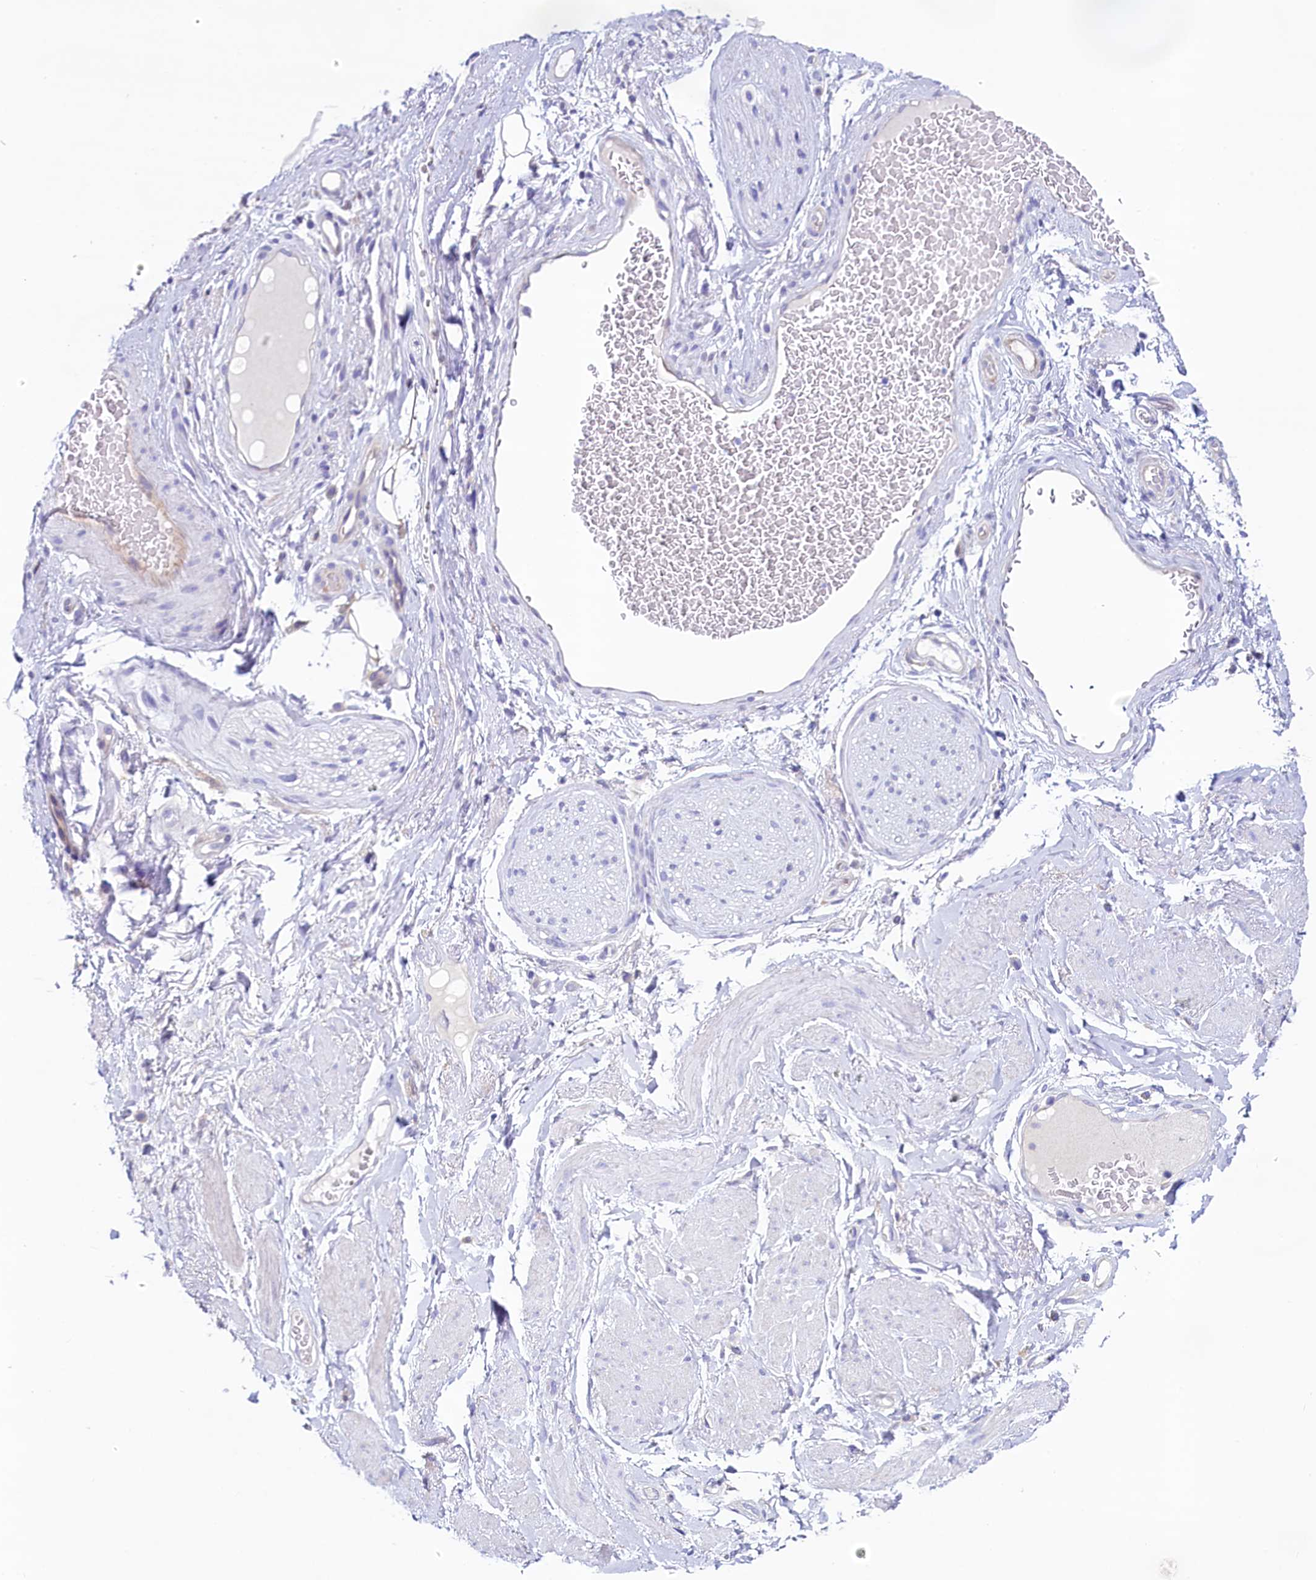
{"staining": {"intensity": "negative", "quantity": "none", "location": "none"}, "tissue": "adipose tissue", "cell_type": "Adipocytes", "image_type": "normal", "snomed": [{"axis": "morphology", "description": "Normal tissue, NOS"}, {"axis": "morphology", "description": "Adenocarcinoma, NOS"}, {"axis": "topography", "description": "Rectum"}, {"axis": "topography", "description": "Vagina"}, {"axis": "topography", "description": "Peripheral nerve tissue"}], "caption": "The micrograph displays no significant positivity in adipocytes of adipose tissue. (DAB (3,3'-diaminobenzidine) immunohistochemistry with hematoxylin counter stain).", "gene": "KRBOX5", "patient": {"sex": "female", "age": 71}}